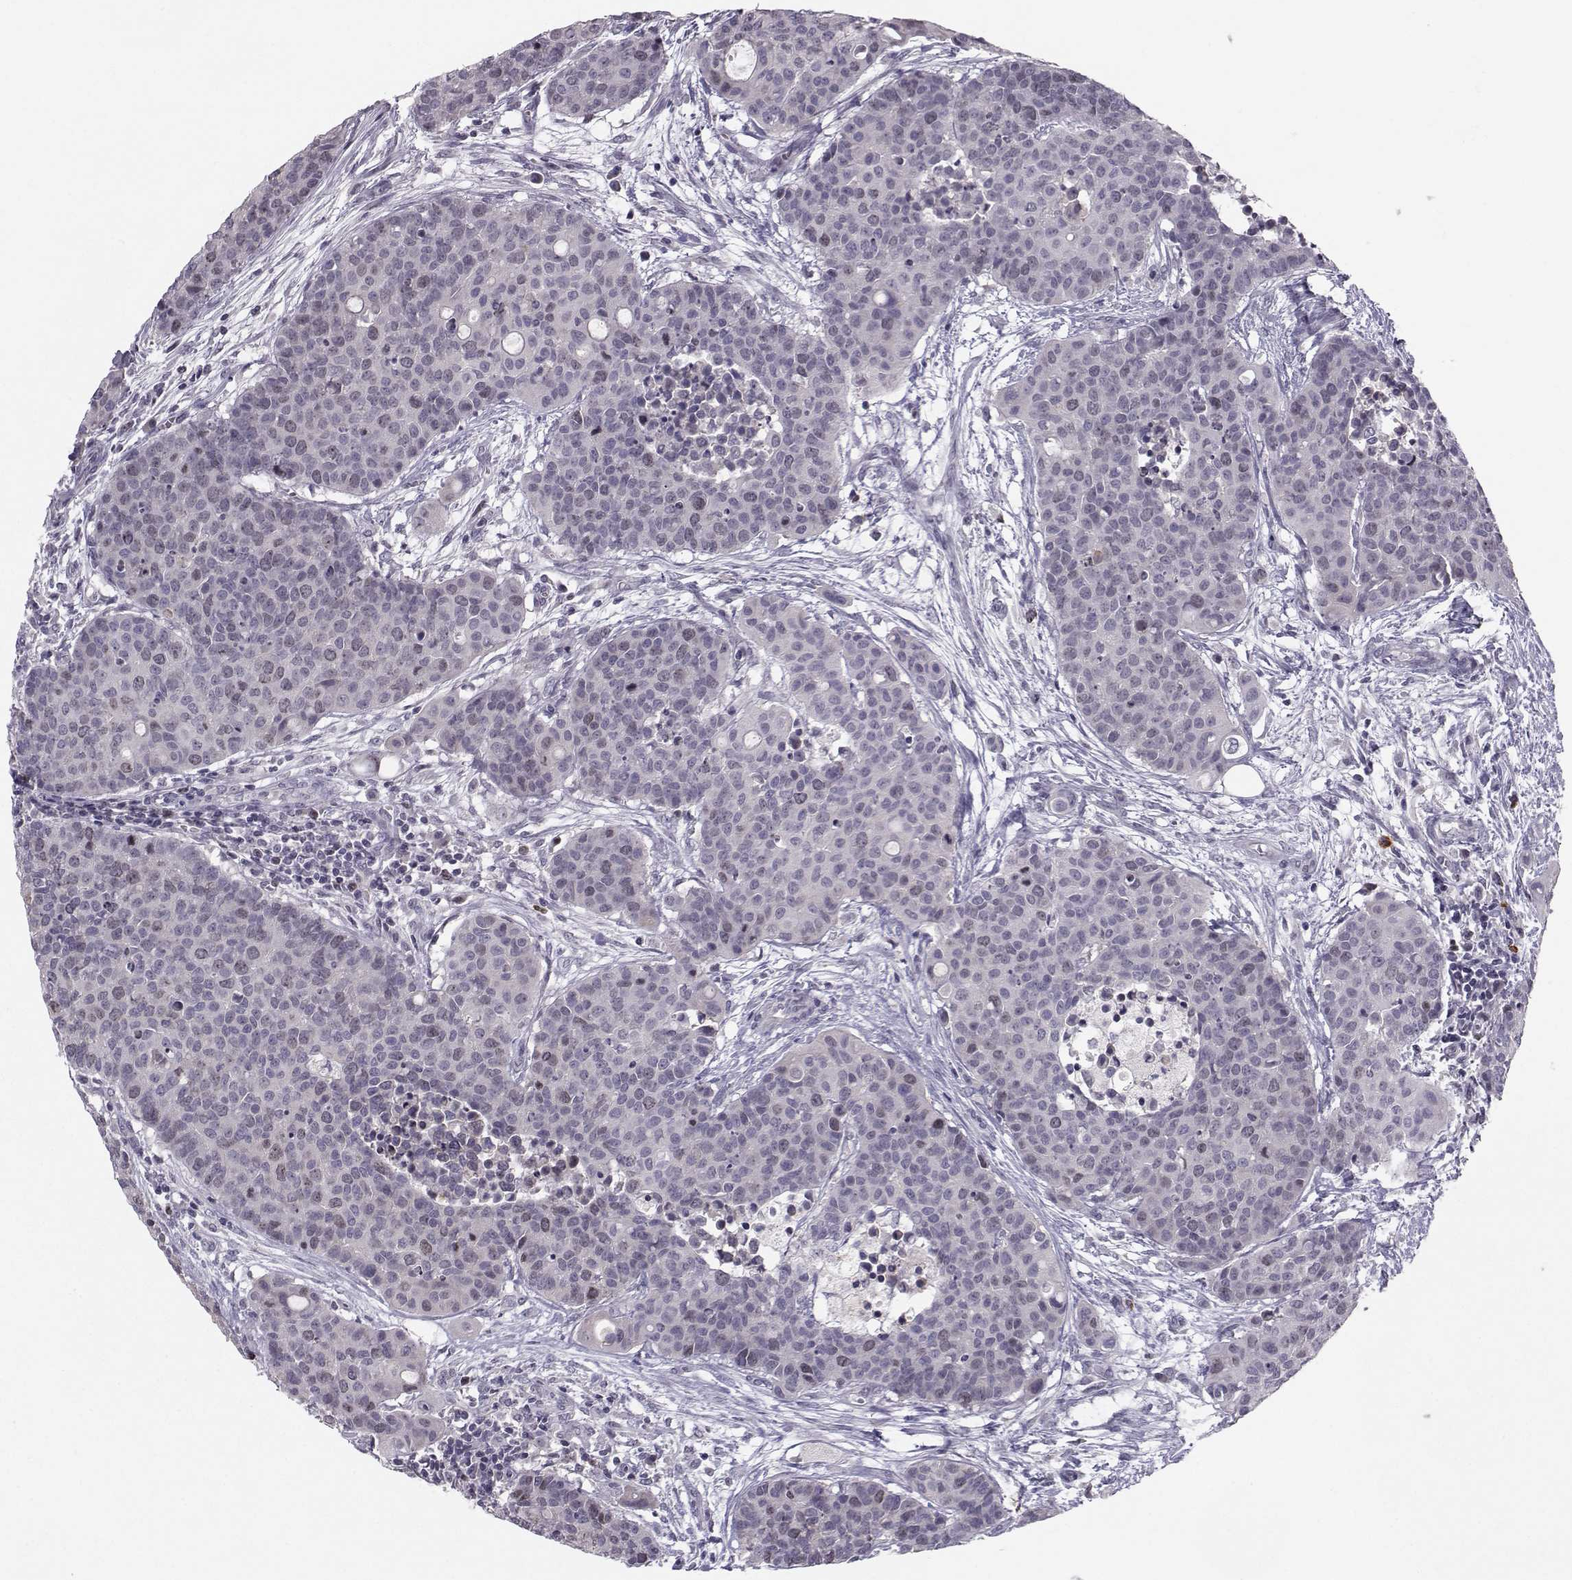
{"staining": {"intensity": "negative", "quantity": "none", "location": "none"}, "tissue": "carcinoid", "cell_type": "Tumor cells", "image_type": "cancer", "snomed": [{"axis": "morphology", "description": "Carcinoid, malignant, NOS"}, {"axis": "topography", "description": "Colon"}], "caption": "Immunohistochemistry micrograph of carcinoid stained for a protein (brown), which exhibits no positivity in tumor cells. (DAB immunohistochemistry with hematoxylin counter stain).", "gene": "LRP8", "patient": {"sex": "male", "age": 81}}